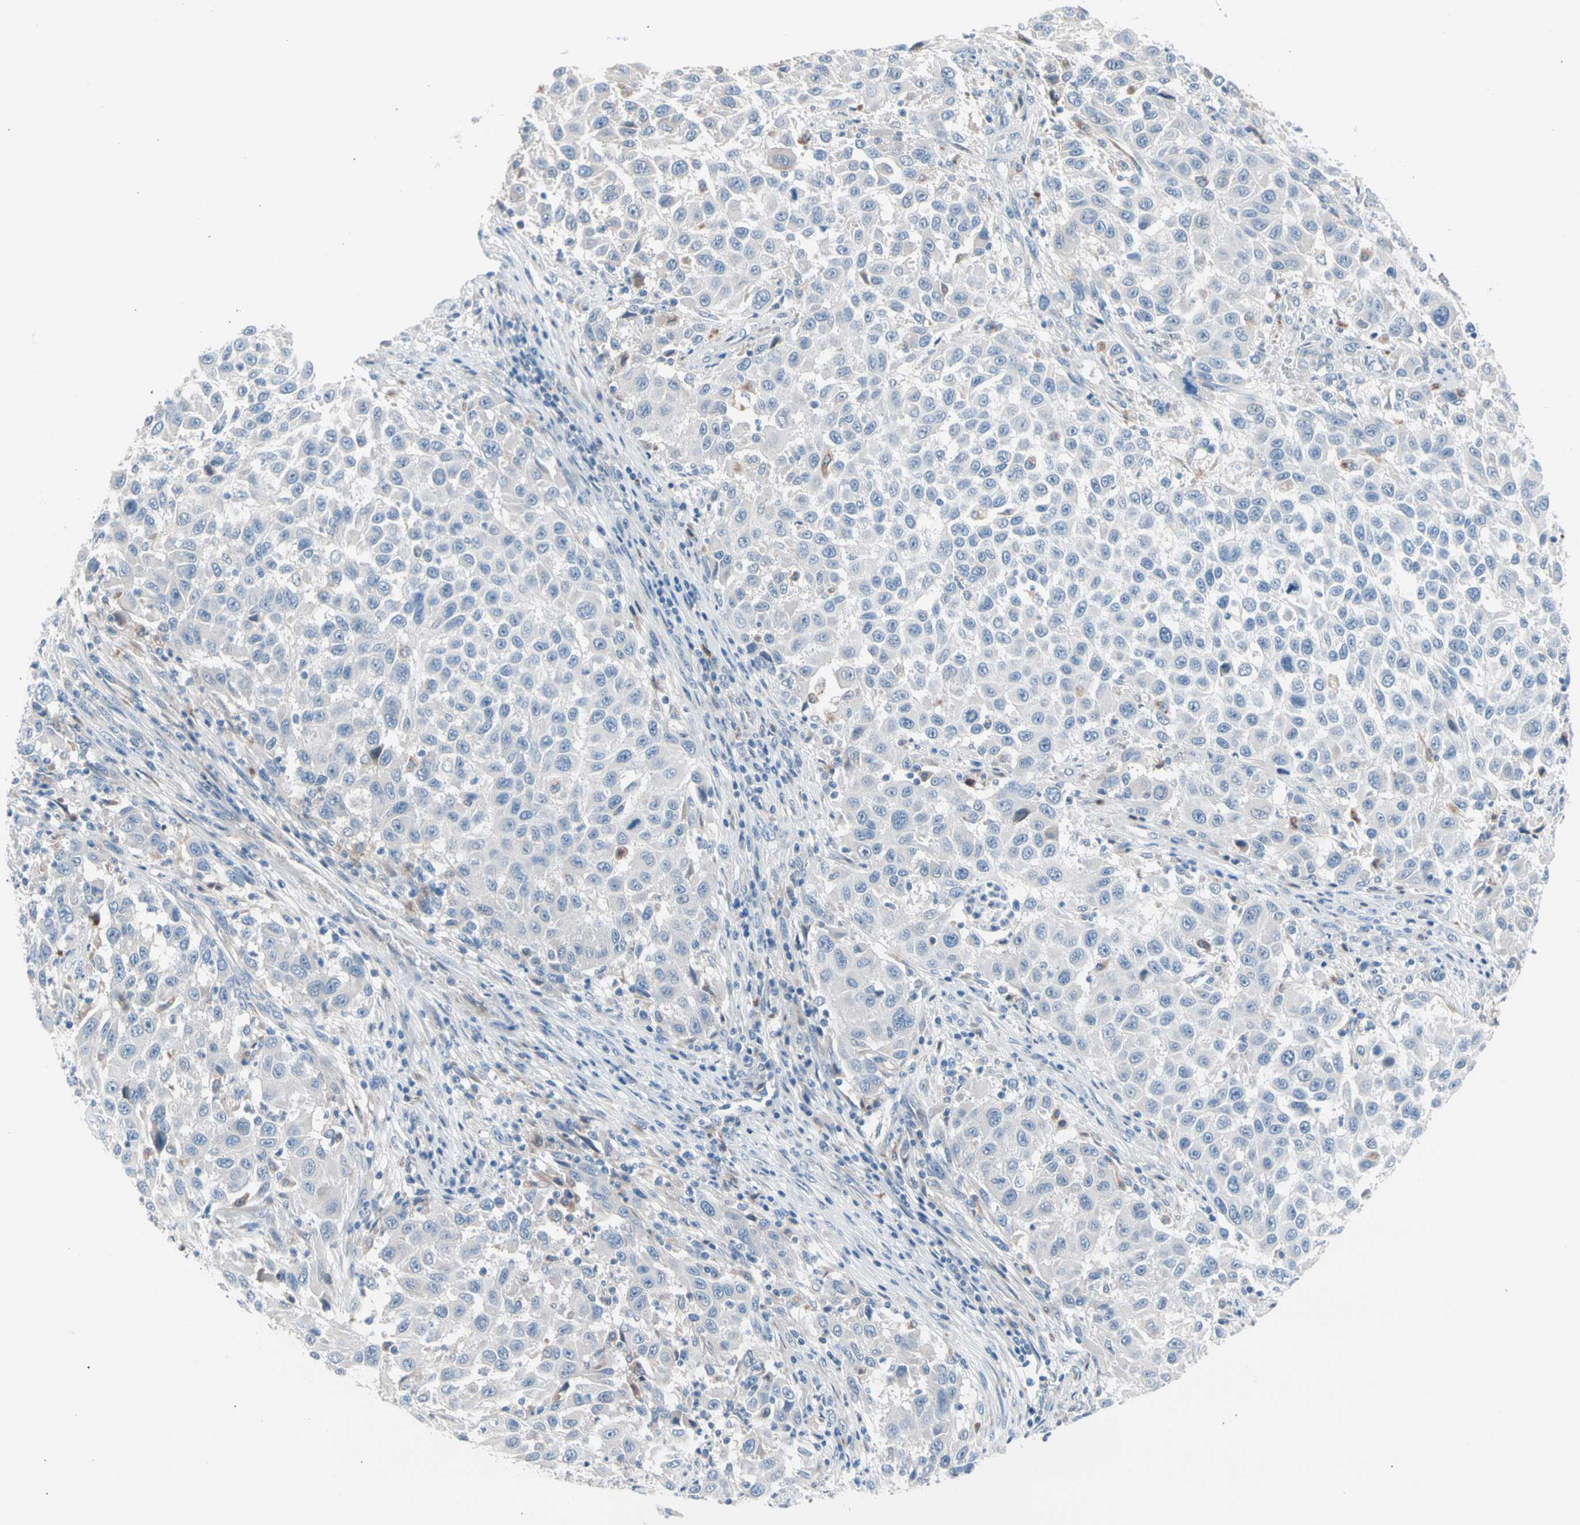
{"staining": {"intensity": "weak", "quantity": "<25%", "location": "cytoplasmic/membranous"}, "tissue": "melanoma", "cell_type": "Tumor cells", "image_type": "cancer", "snomed": [{"axis": "morphology", "description": "Malignant melanoma, Metastatic site"}, {"axis": "topography", "description": "Lymph node"}], "caption": "This is an IHC histopathology image of melanoma. There is no staining in tumor cells.", "gene": "CASQ1", "patient": {"sex": "male", "age": 61}}